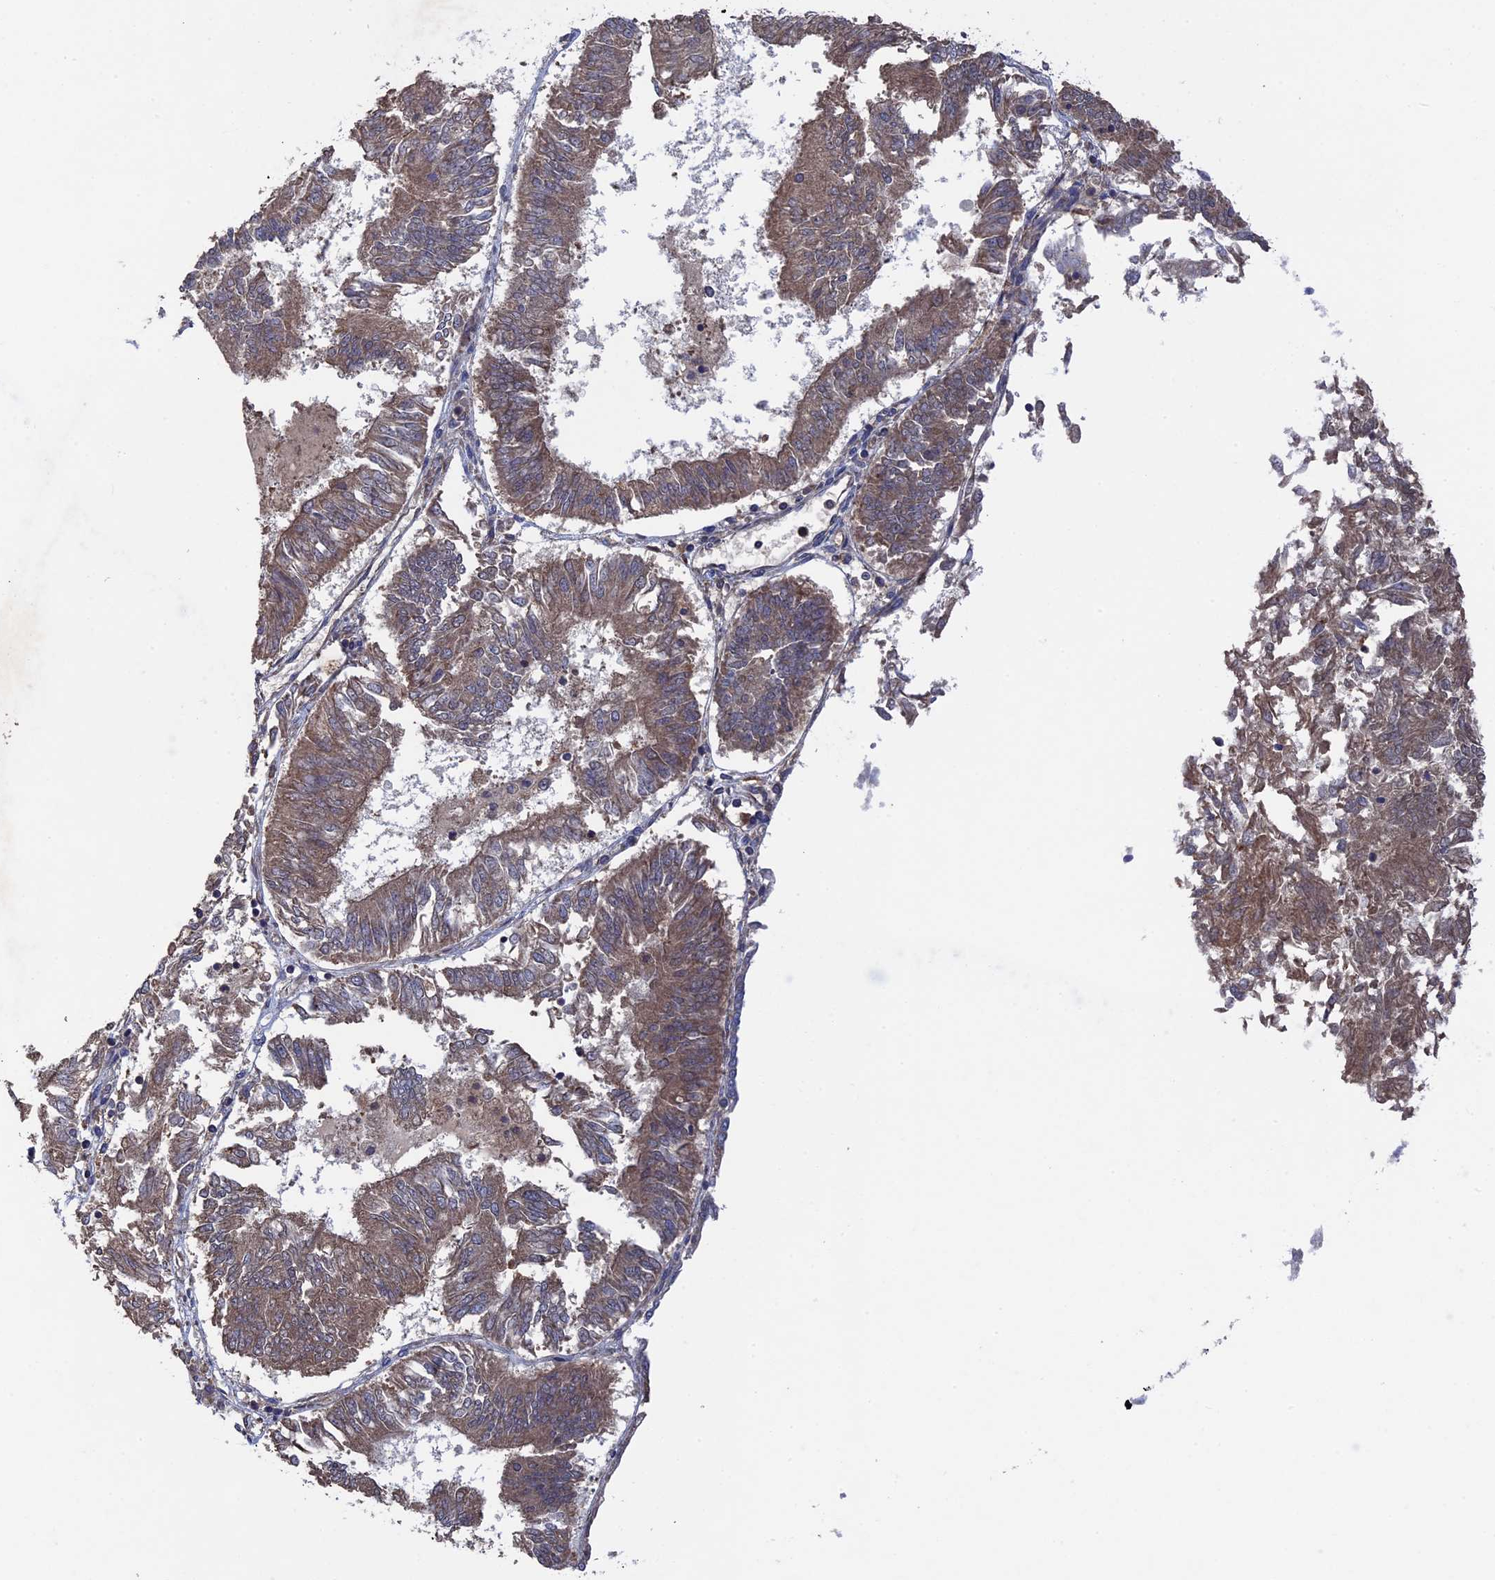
{"staining": {"intensity": "weak", "quantity": ">75%", "location": "cytoplasmic/membranous"}, "tissue": "endometrial cancer", "cell_type": "Tumor cells", "image_type": "cancer", "snomed": [{"axis": "morphology", "description": "Adenocarcinoma, NOS"}, {"axis": "topography", "description": "Endometrium"}], "caption": "Human adenocarcinoma (endometrial) stained for a protein (brown) reveals weak cytoplasmic/membranous positive expression in approximately >75% of tumor cells.", "gene": "RAB15", "patient": {"sex": "female", "age": 58}}